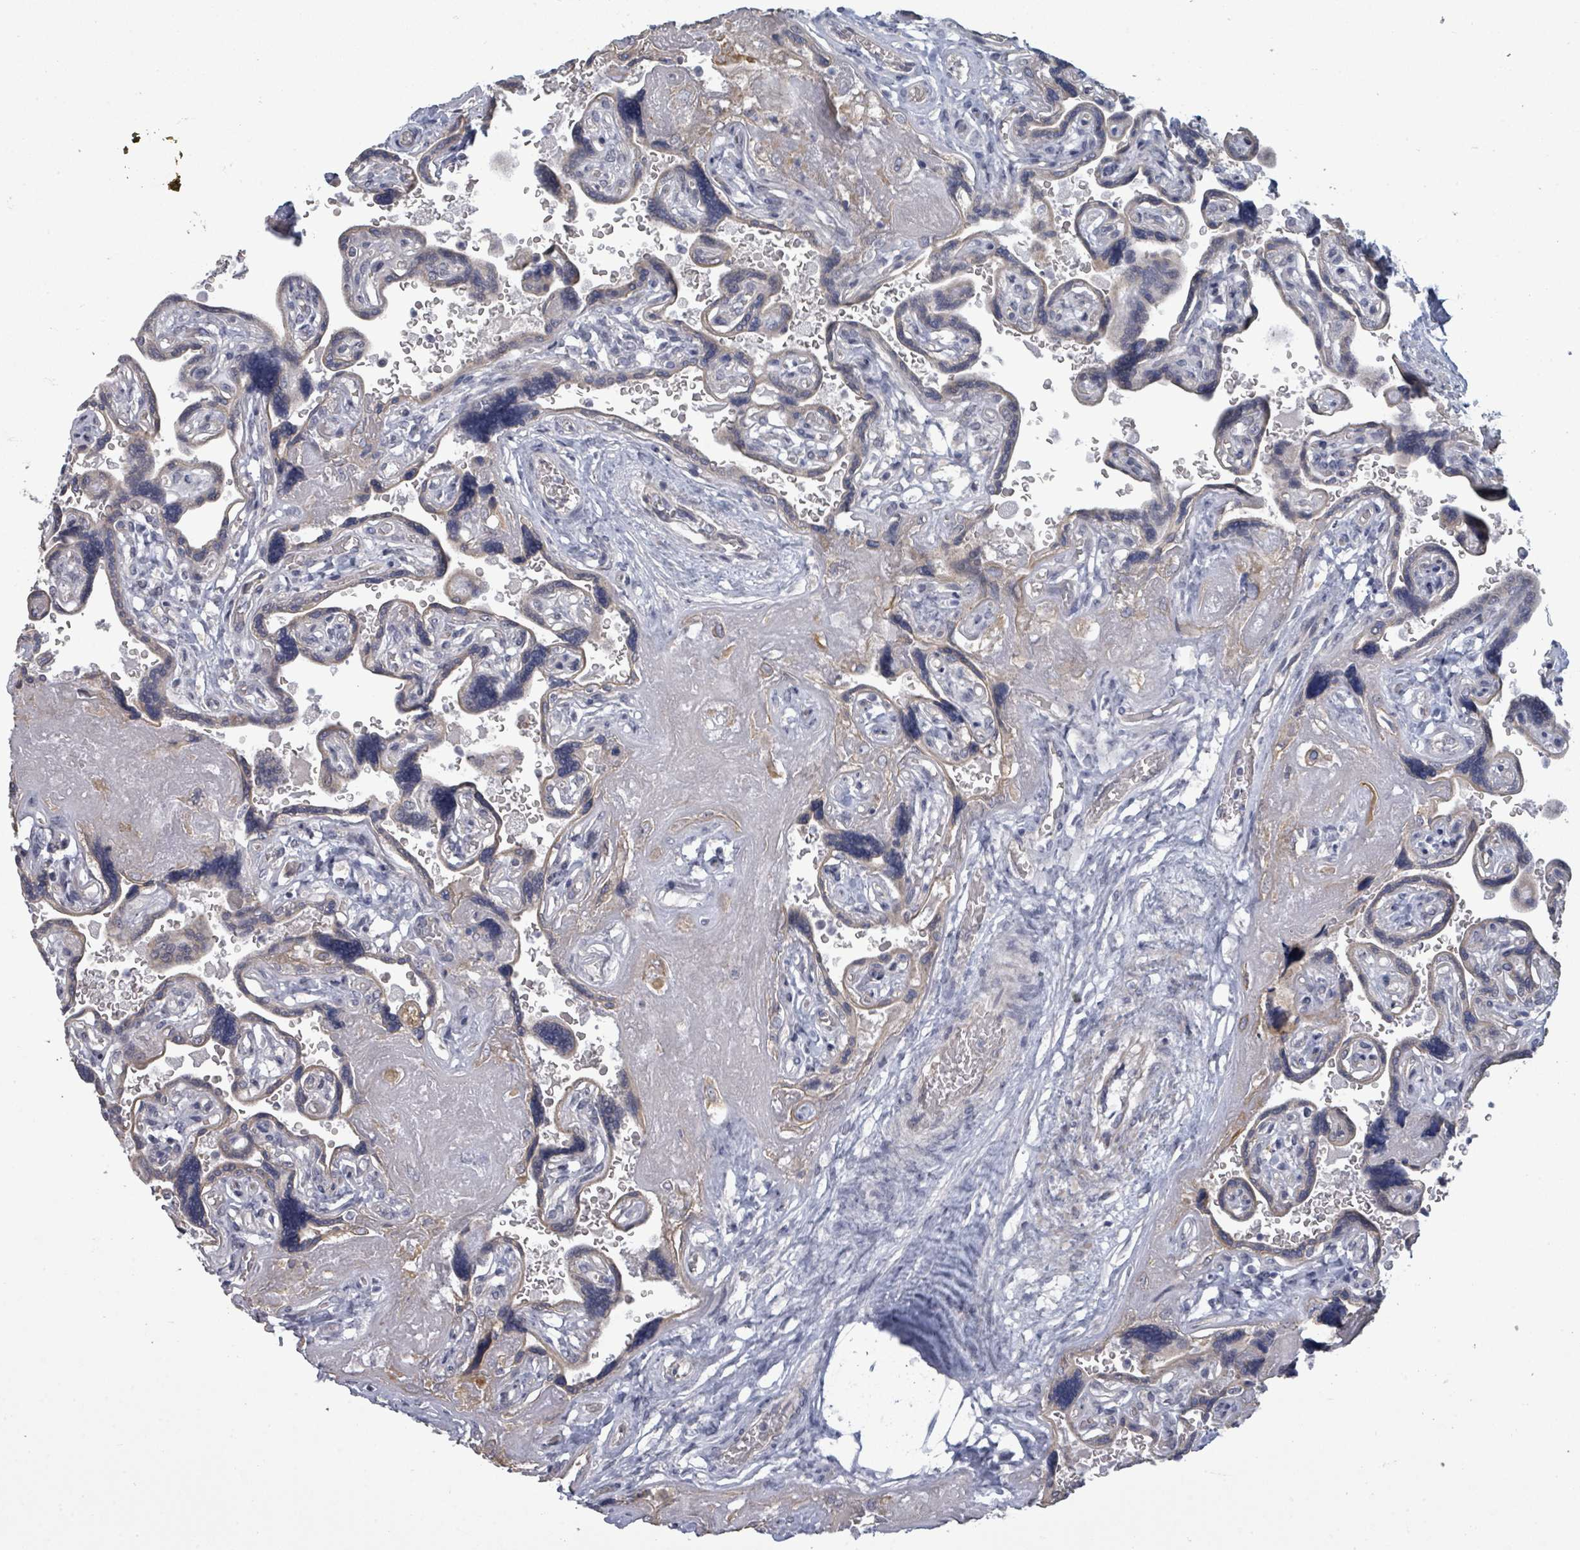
{"staining": {"intensity": "weak", "quantity": "<25%", "location": "cytoplasmic/membranous"}, "tissue": "placenta", "cell_type": "Trophoblastic cells", "image_type": "normal", "snomed": [{"axis": "morphology", "description": "Normal tissue, NOS"}, {"axis": "topography", "description": "Placenta"}], "caption": "A micrograph of placenta stained for a protein demonstrates no brown staining in trophoblastic cells. The staining is performed using DAB (3,3'-diaminobenzidine) brown chromogen with nuclei counter-stained in using hematoxylin.", "gene": "ASB12", "patient": {"sex": "female", "age": 32}}